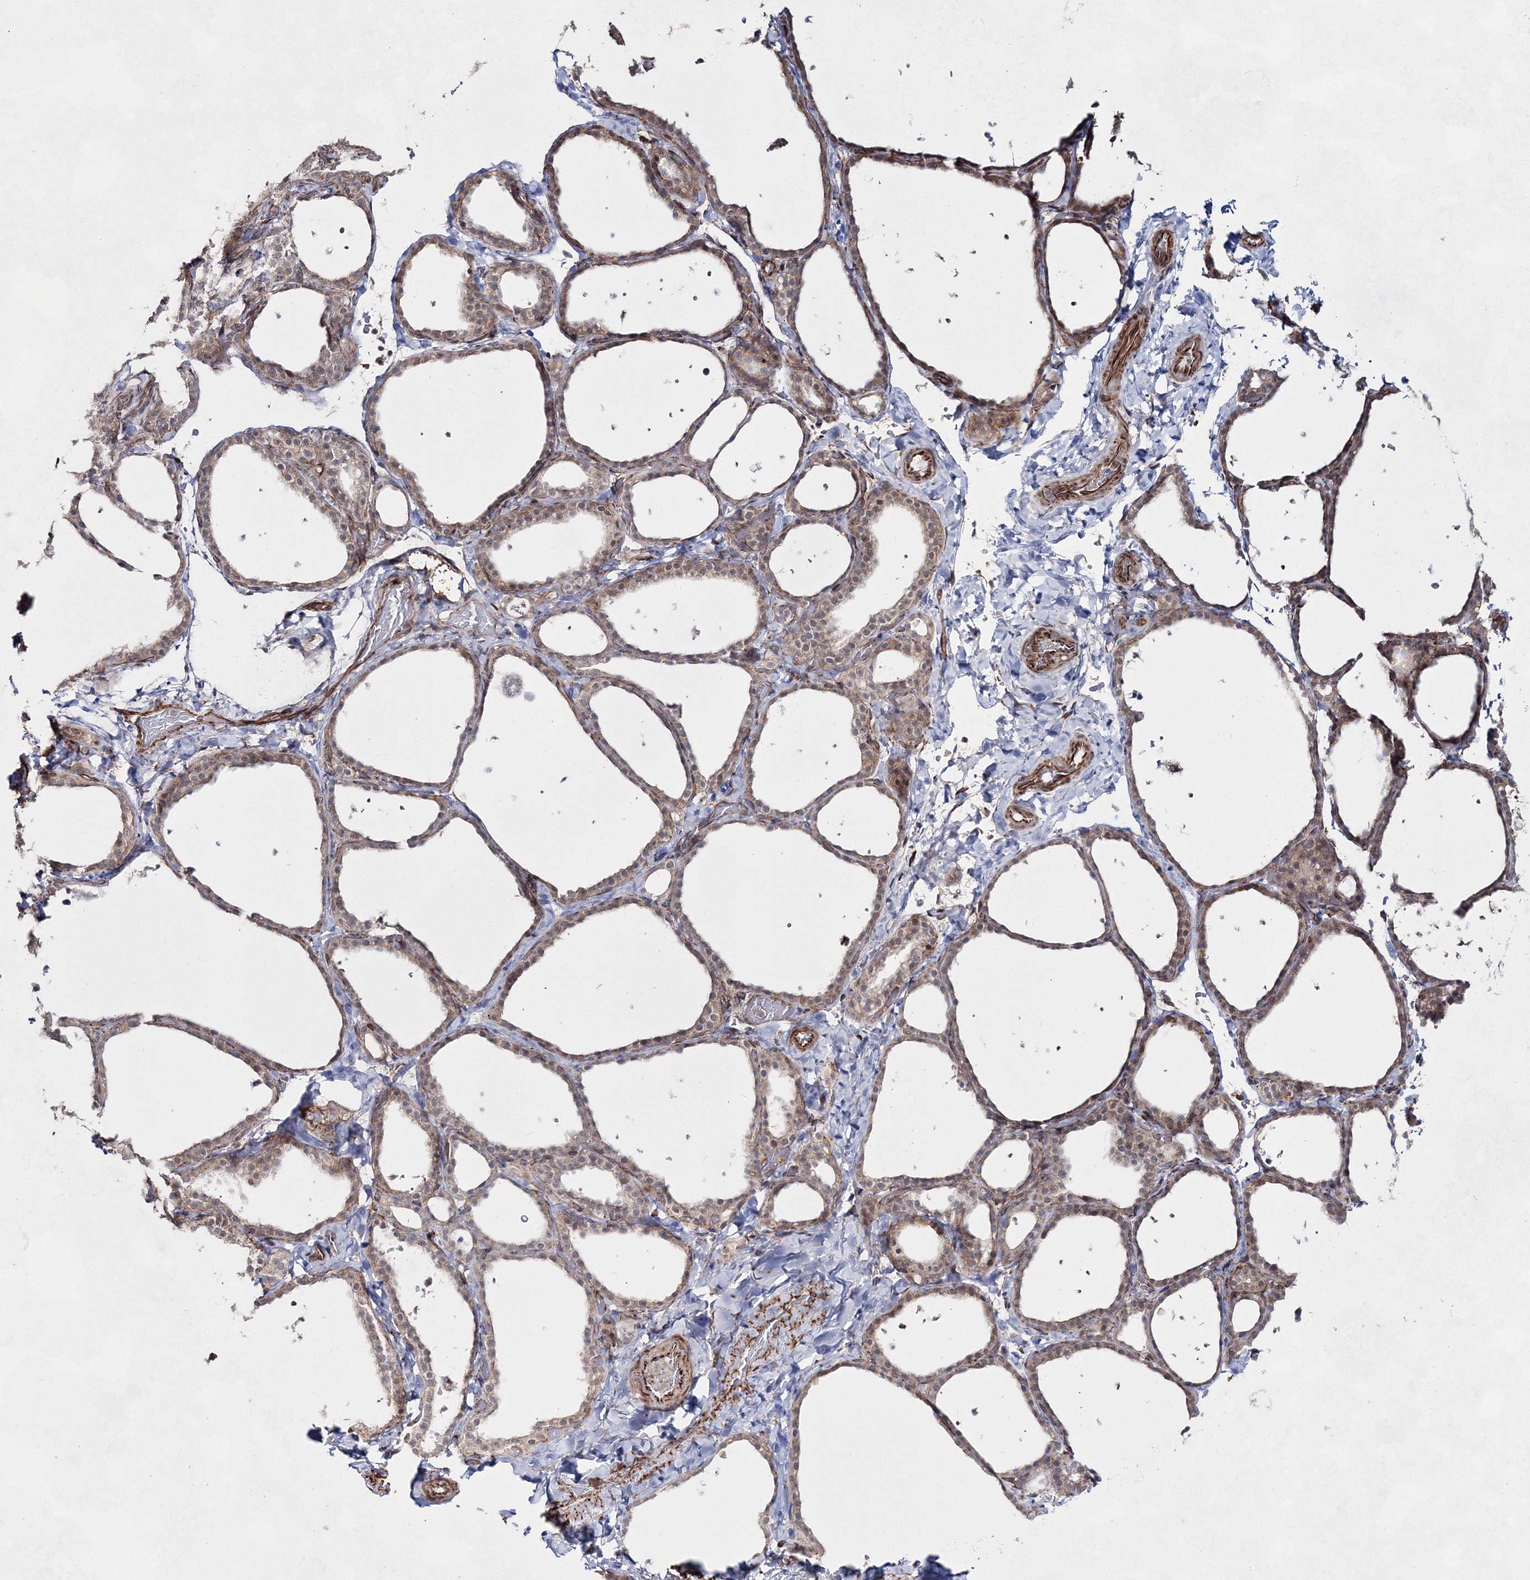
{"staining": {"intensity": "moderate", "quantity": ">75%", "location": "cytoplasmic/membranous"}, "tissue": "thyroid gland", "cell_type": "Glandular cells", "image_type": "normal", "snomed": [{"axis": "morphology", "description": "Normal tissue, NOS"}, {"axis": "topography", "description": "Thyroid gland"}], "caption": "DAB (3,3'-diaminobenzidine) immunohistochemical staining of benign human thyroid gland exhibits moderate cytoplasmic/membranous protein staining in about >75% of glandular cells.", "gene": "SNIP1", "patient": {"sex": "female", "age": 44}}